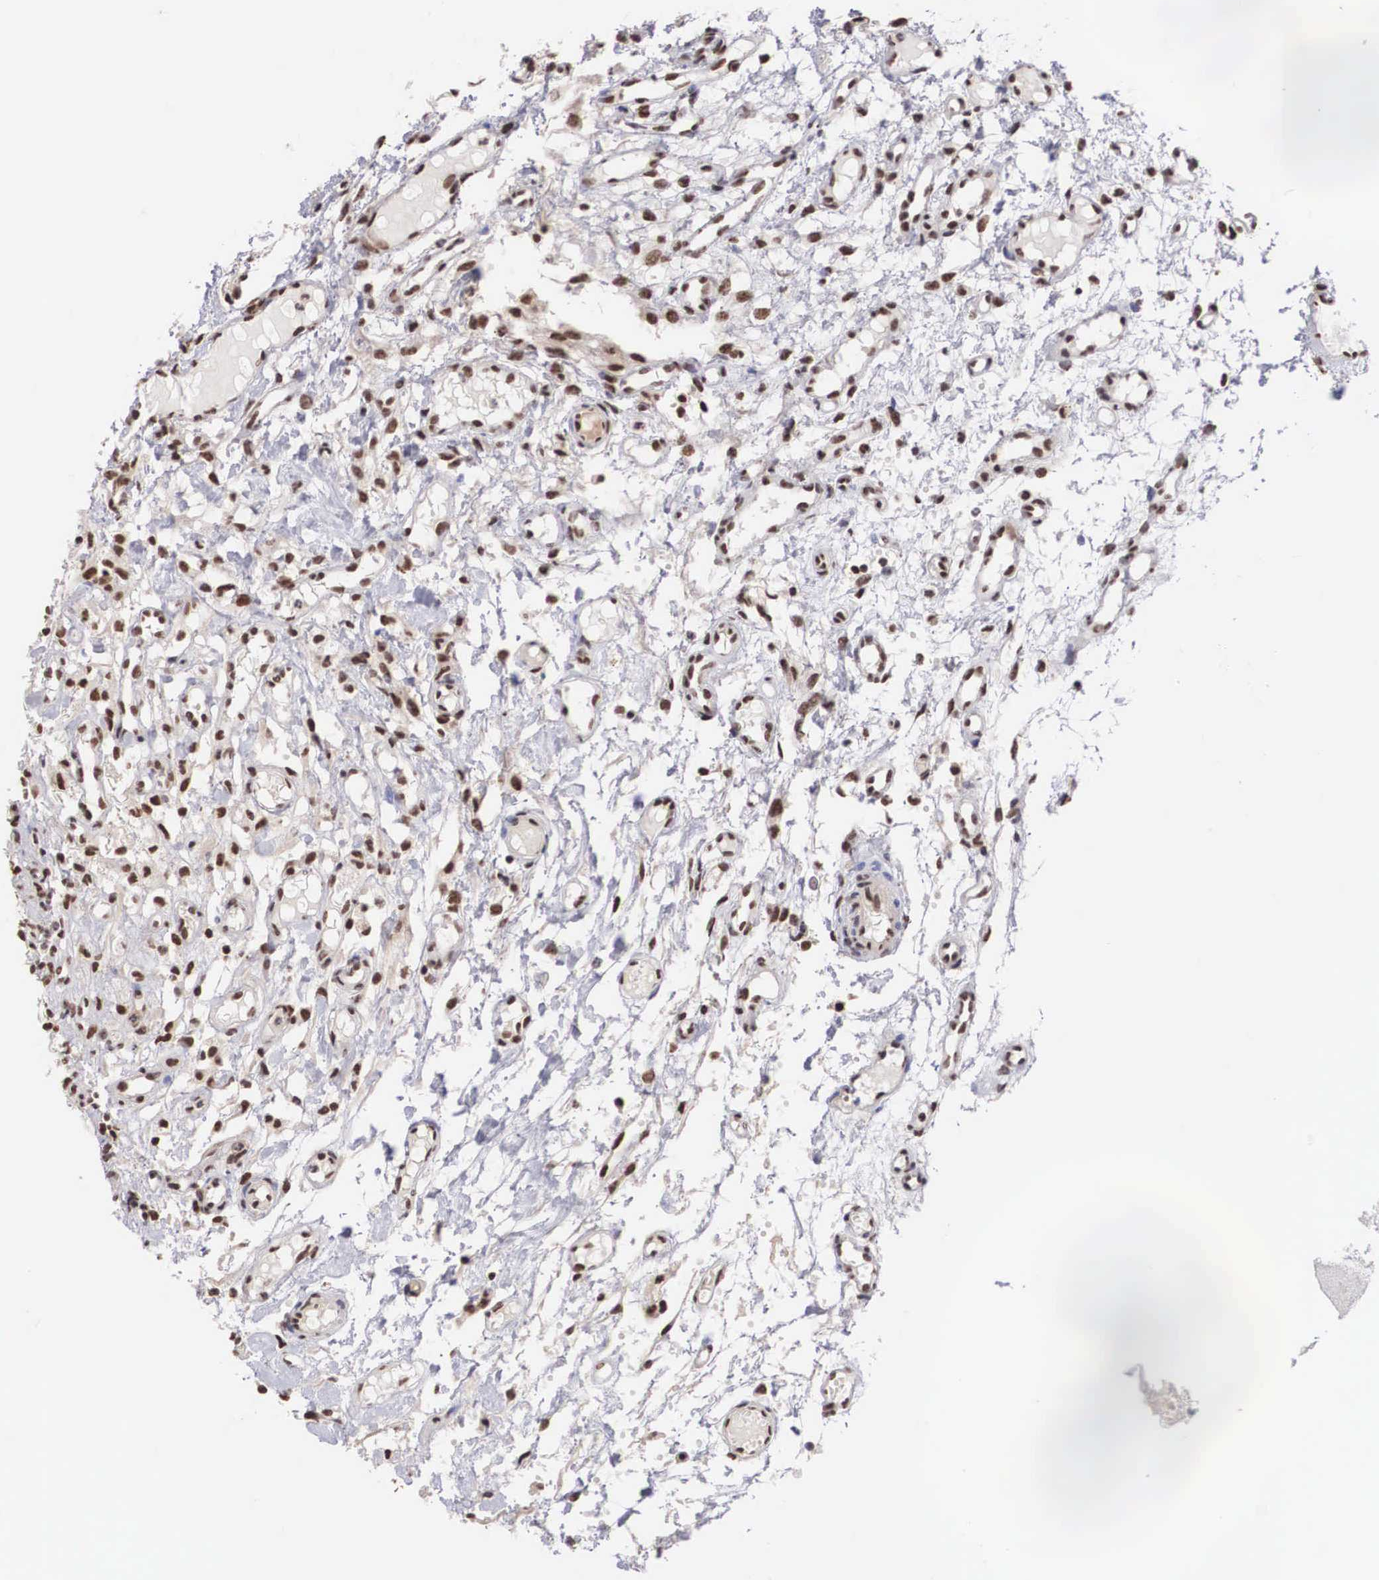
{"staining": {"intensity": "moderate", "quantity": "25%-75%", "location": "nuclear"}, "tissue": "glioma", "cell_type": "Tumor cells", "image_type": "cancer", "snomed": [{"axis": "morphology", "description": "Glioma, malignant, High grade"}, {"axis": "topography", "description": "Brain"}], "caption": "The immunohistochemical stain shows moderate nuclear staining in tumor cells of high-grade glioma (malignant) tissue.", "gene": "HTATSF1", "patient": {"sex": "male", "age": 77}}